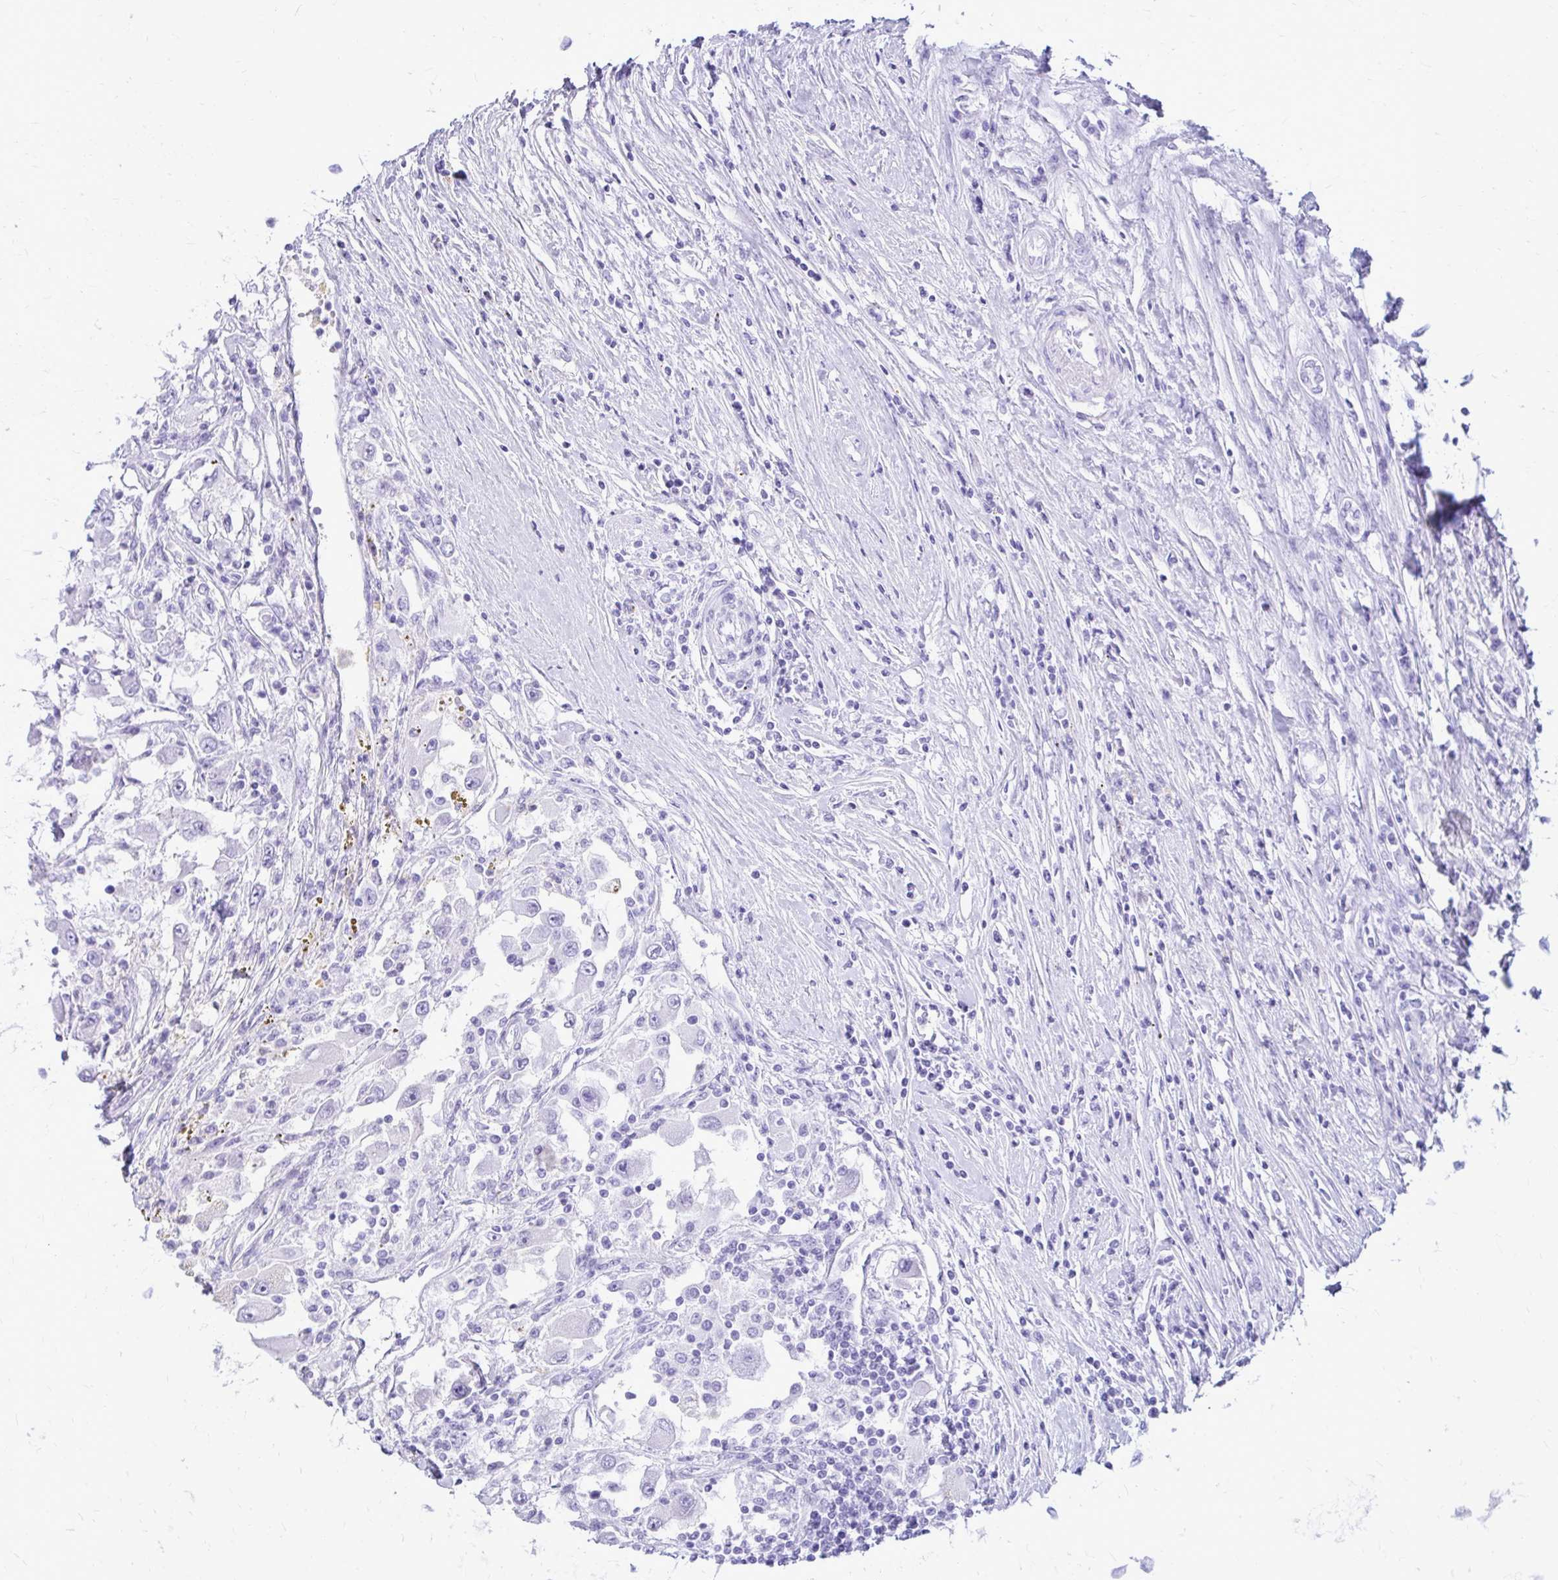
{"staining": {"intensity": "negative", "quantity": "none", "location": "none"}, "tissue": "renal cancer", "cell_type": "Tumor cells", "image_type": "cancer", "snomed": [{"axis": "morphology", "description": "Adenocarcinoma, NOS"}, {"axis": "topography", "description": "Kidney"}], "caption": "Immunohistochemistry (IHC) micrograph of human renal adenocarcinoma stained for a protein (brown), which exhibits no positivity in tumor cells.", "gene": "OR10R2", "patient": {"sex": "female", "age": 67}}